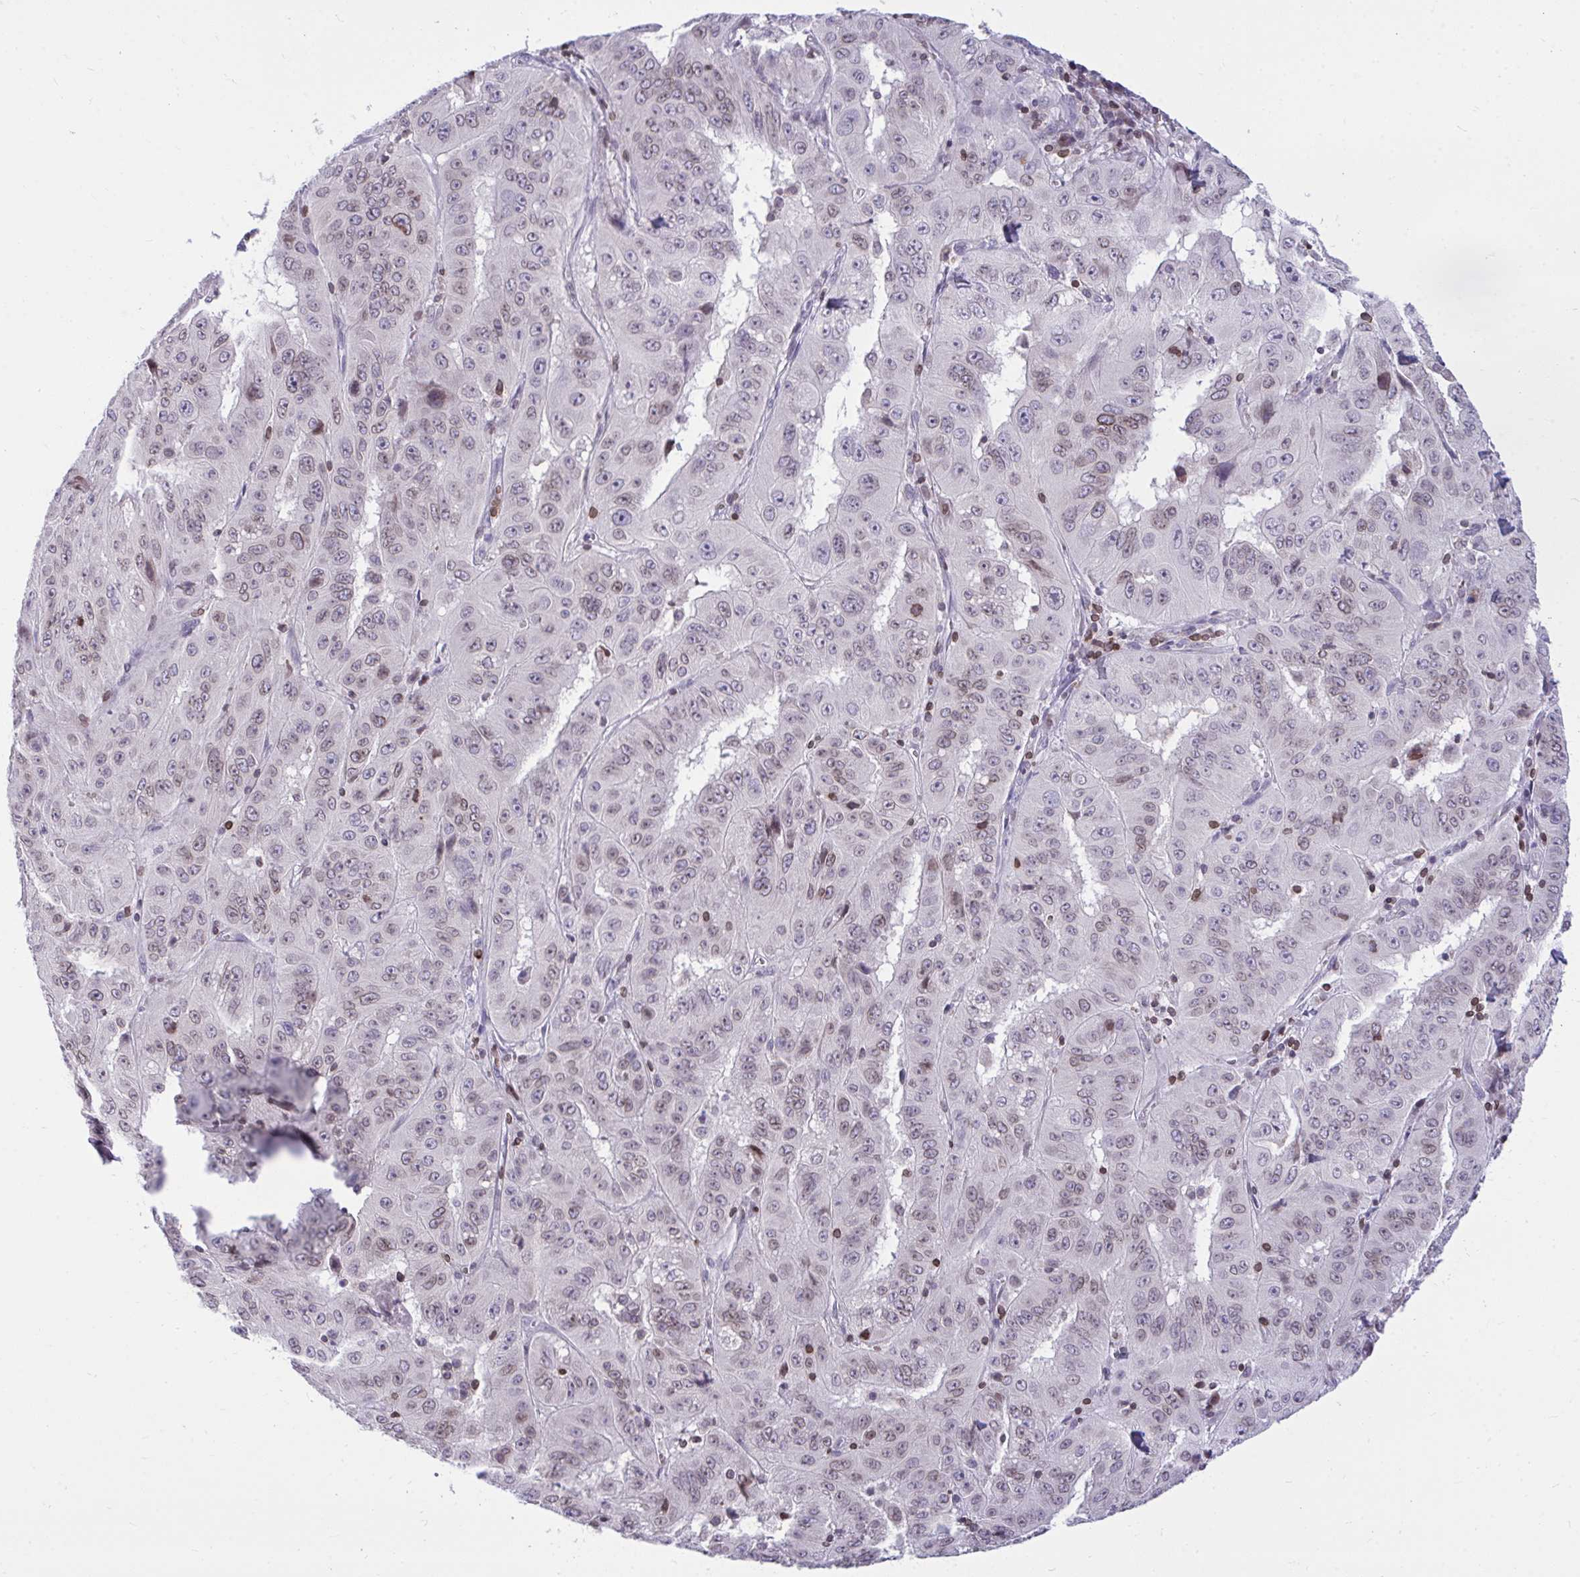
{"staining": {"intensity": "weak", "quantity": "<25%", "location": "cytoplasmic/membranous,nuclear"}, "tissue": "pancreatic cancer", "cell_type": "Tumor cells", "image_type": "cancer", "snomed": [{"axis": "morphology", "description": "Adenocarcinoma, NOS"}, {"axis": "topography", "description": "Pancreas"}], "caption": "Immunohistochemistry (IHC) image of adenocarcinoma (pancreatic) stained for a protein (brown), which exhibits no positivity in tumor cells. (DAB (3,3'-diaminobenzidine) immunohistochemistry (IHC), high magnification).", "gene": "RPS6KA2", "patient": {"sex": "male", "age": 63}}